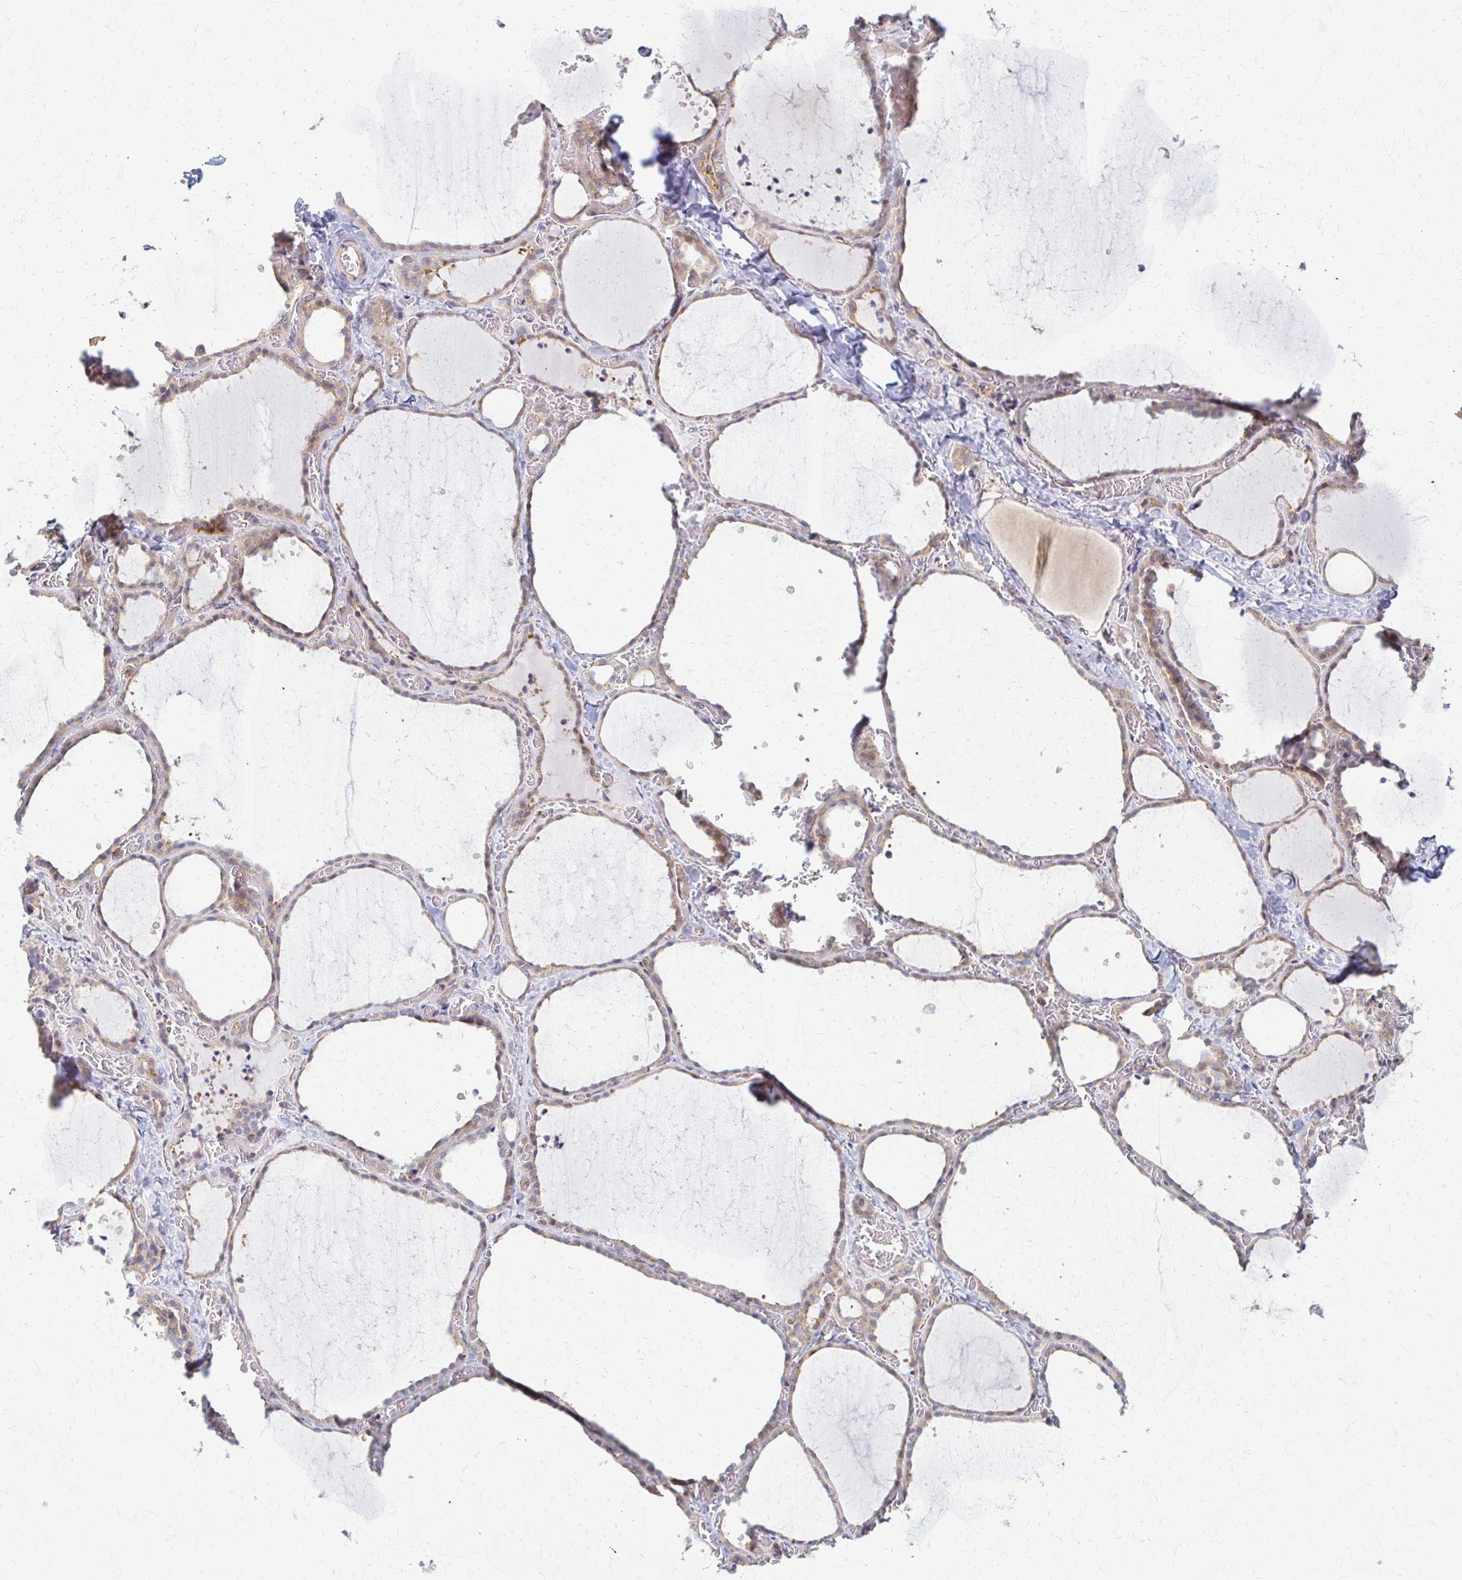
{"staining": {"intensity": "weak", "quantity": "25%-75%", "location": "cytoplasmic/membranous"}, "tissue": "thyroid gland", "cell_type": "Glandular cells", "image_type": "normal", "snomed": [{"axis": "morphology", "description": "Normal tissue, NOS"}, {"axis": "topography", "description": "Thyroid gland"}], "caption": "Immunohistochemistry (IHC) micrograph of benign thyroid gland: thyroid gland stained using immunohistochemistry demonstrates low levels of weak protein expression localized specifically in the cytoplasmic/membranous of glandular cells, appearing as a cytoplasmic/membranous brown color.", "gene": "ARHGAP35", "patient": {"sex": "female", "age": 36}}